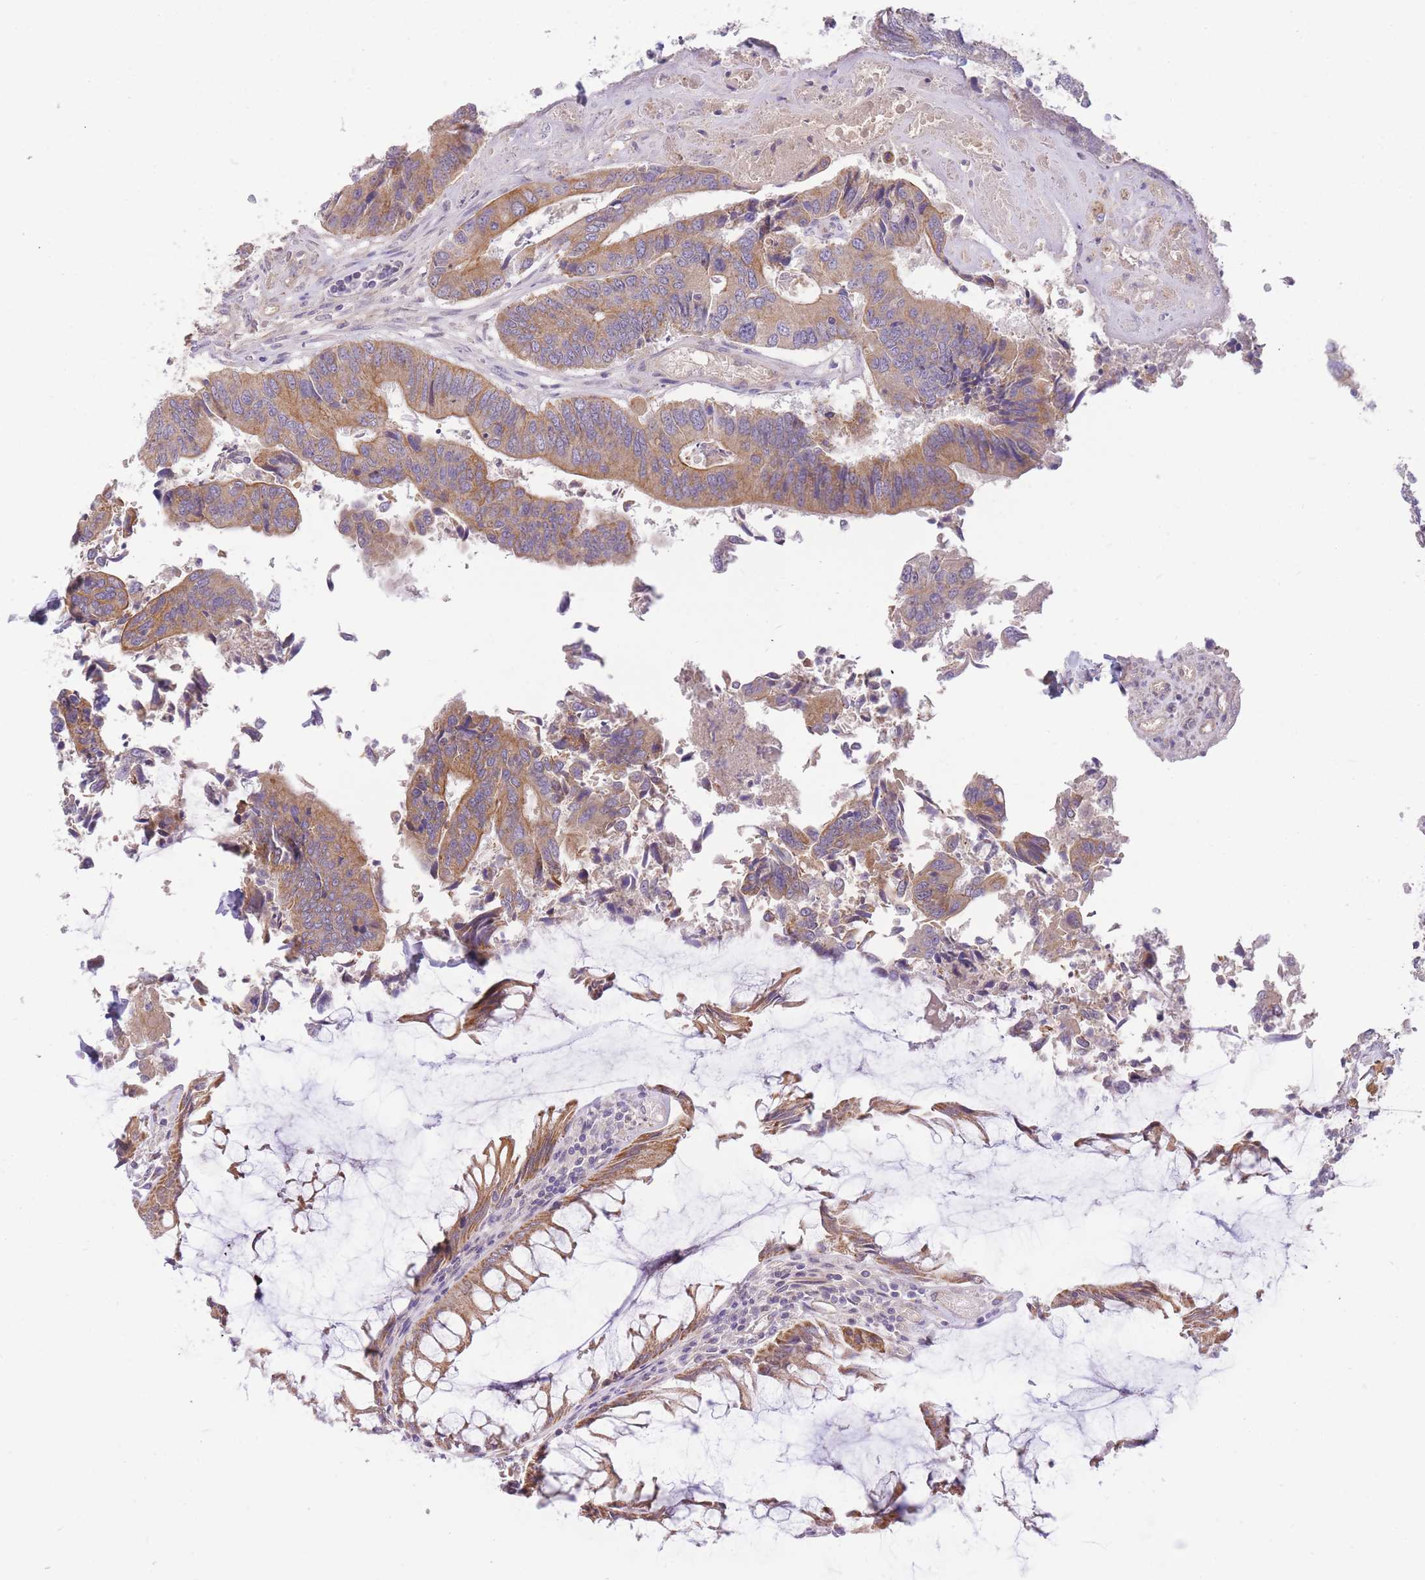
{"staining": {"intensity": "moderate", "quantity": ">75%", "location": "cytoplasmic/membranous"}, "tissue": "colorectal cancer", "cell_type": "Tumor cells", "image_type": "cancer", "snomed": [{"axis": "morphology", "description": "Adenocarcinoma, NOS"}, {"axis": "topography", "description": "Colon"}], "caption": "Immunohistochemical staining of human colorectal cancer shows medium levels of moderate cytoplasmic/membranous staining in approximately >75% of tumor cells.", "gene": "REV1", "patient": {"sex": "female", "age": 67}}